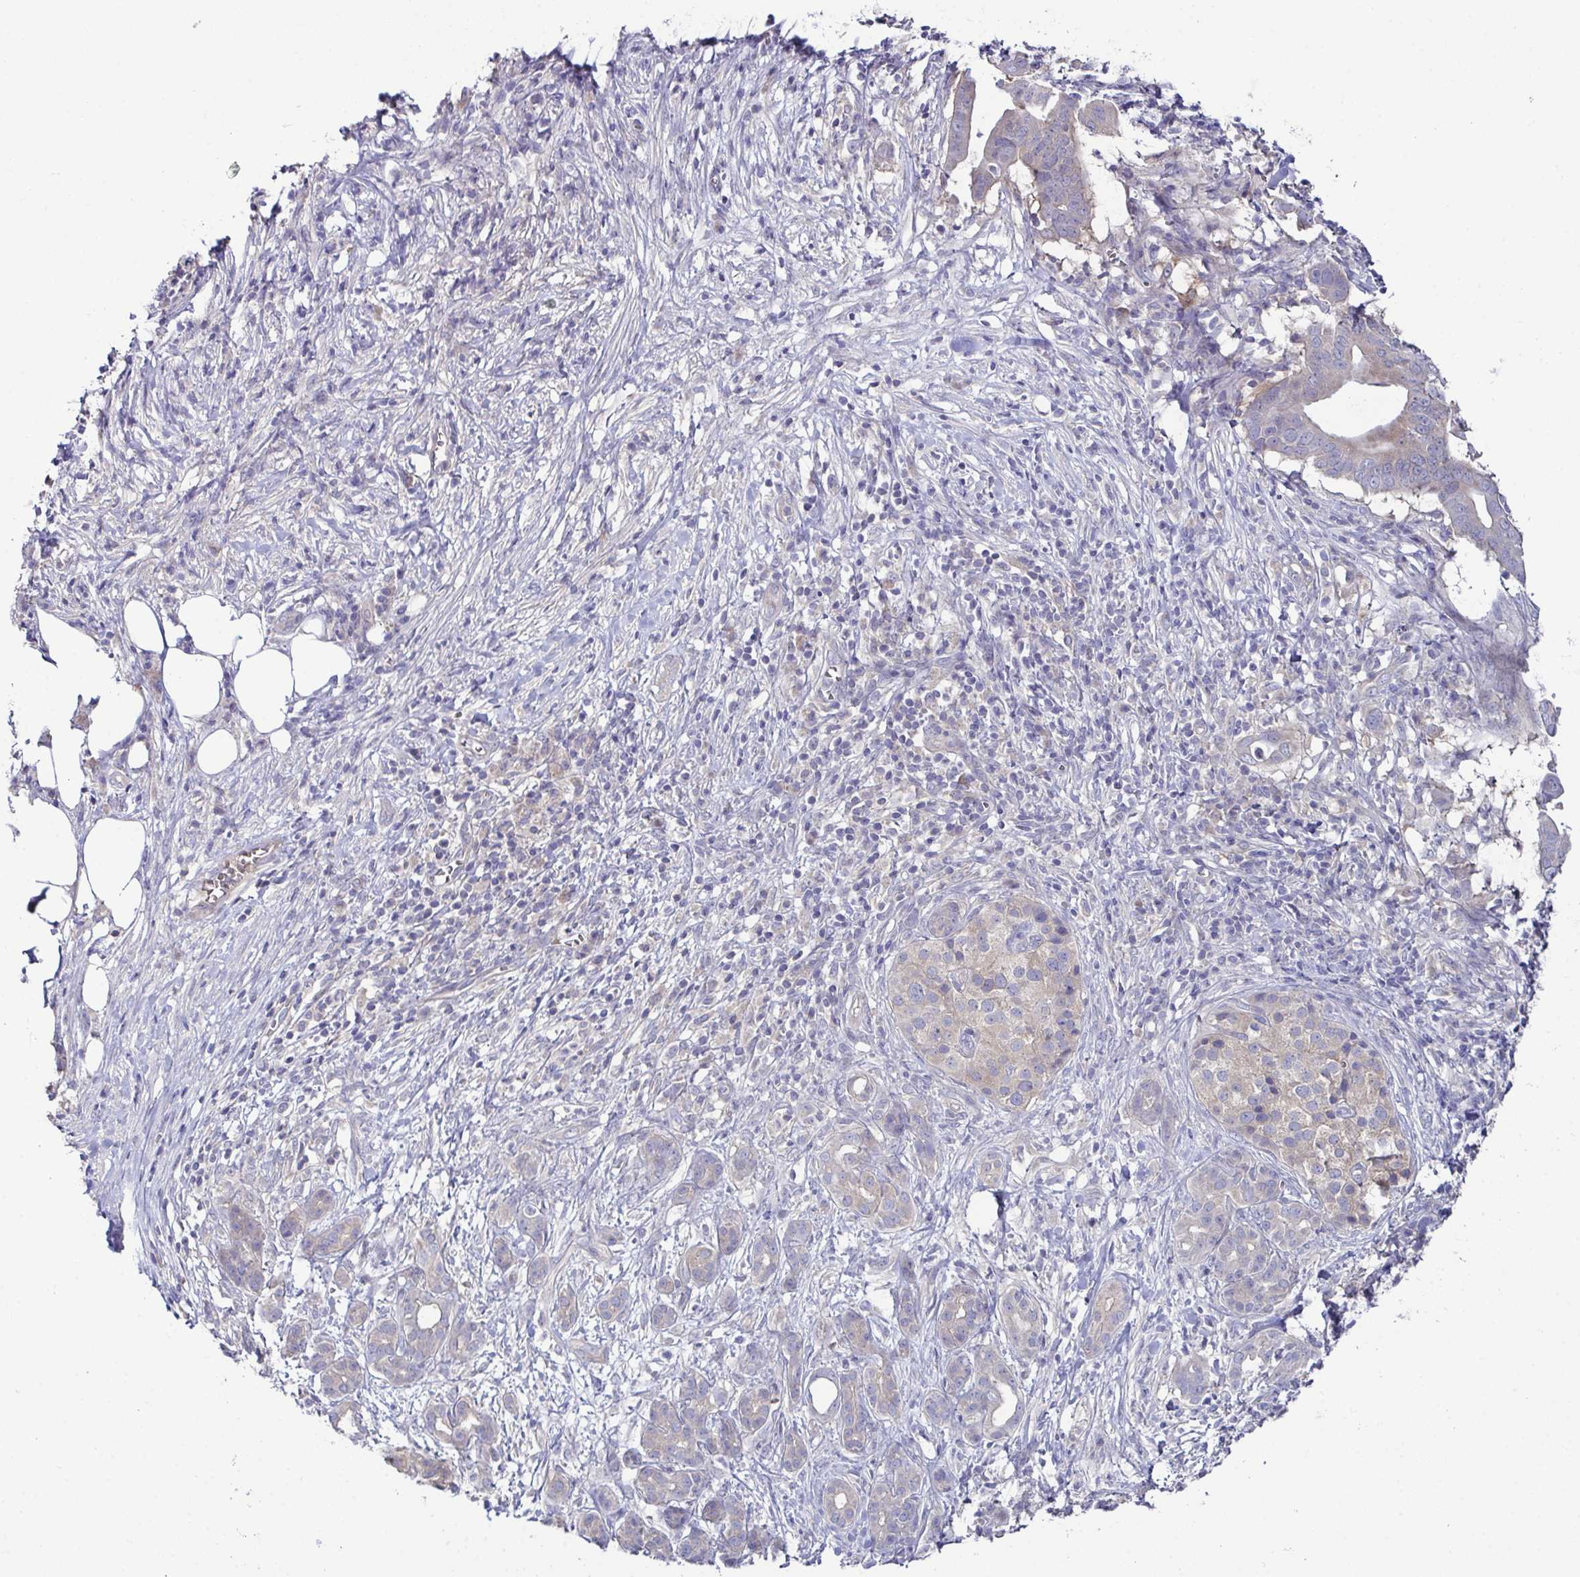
{"staining": {"intensity": "weak", "quantity": "<25%", "location": "cytoplasmic/membranous"}, "tissue": "pancreatic cancer", "cell_type": "Tumor cells", "image_type": "cancer", "snomed": [{"axis": "morphology", "description": "Adenocarcinoma, NOS"}, {"axis": "topography", "description": "Pancreas"}], "caption": "This image is of pancreatic cancer (adenocarcinoma) stained with immunohistochemistry (IHC) to label a protein in brown with the nuclei are counter-stained blue. There is no expression in tumor cells.", "gene": "CFAP97D1", "patient": {"sex": "male", "age": 61}}